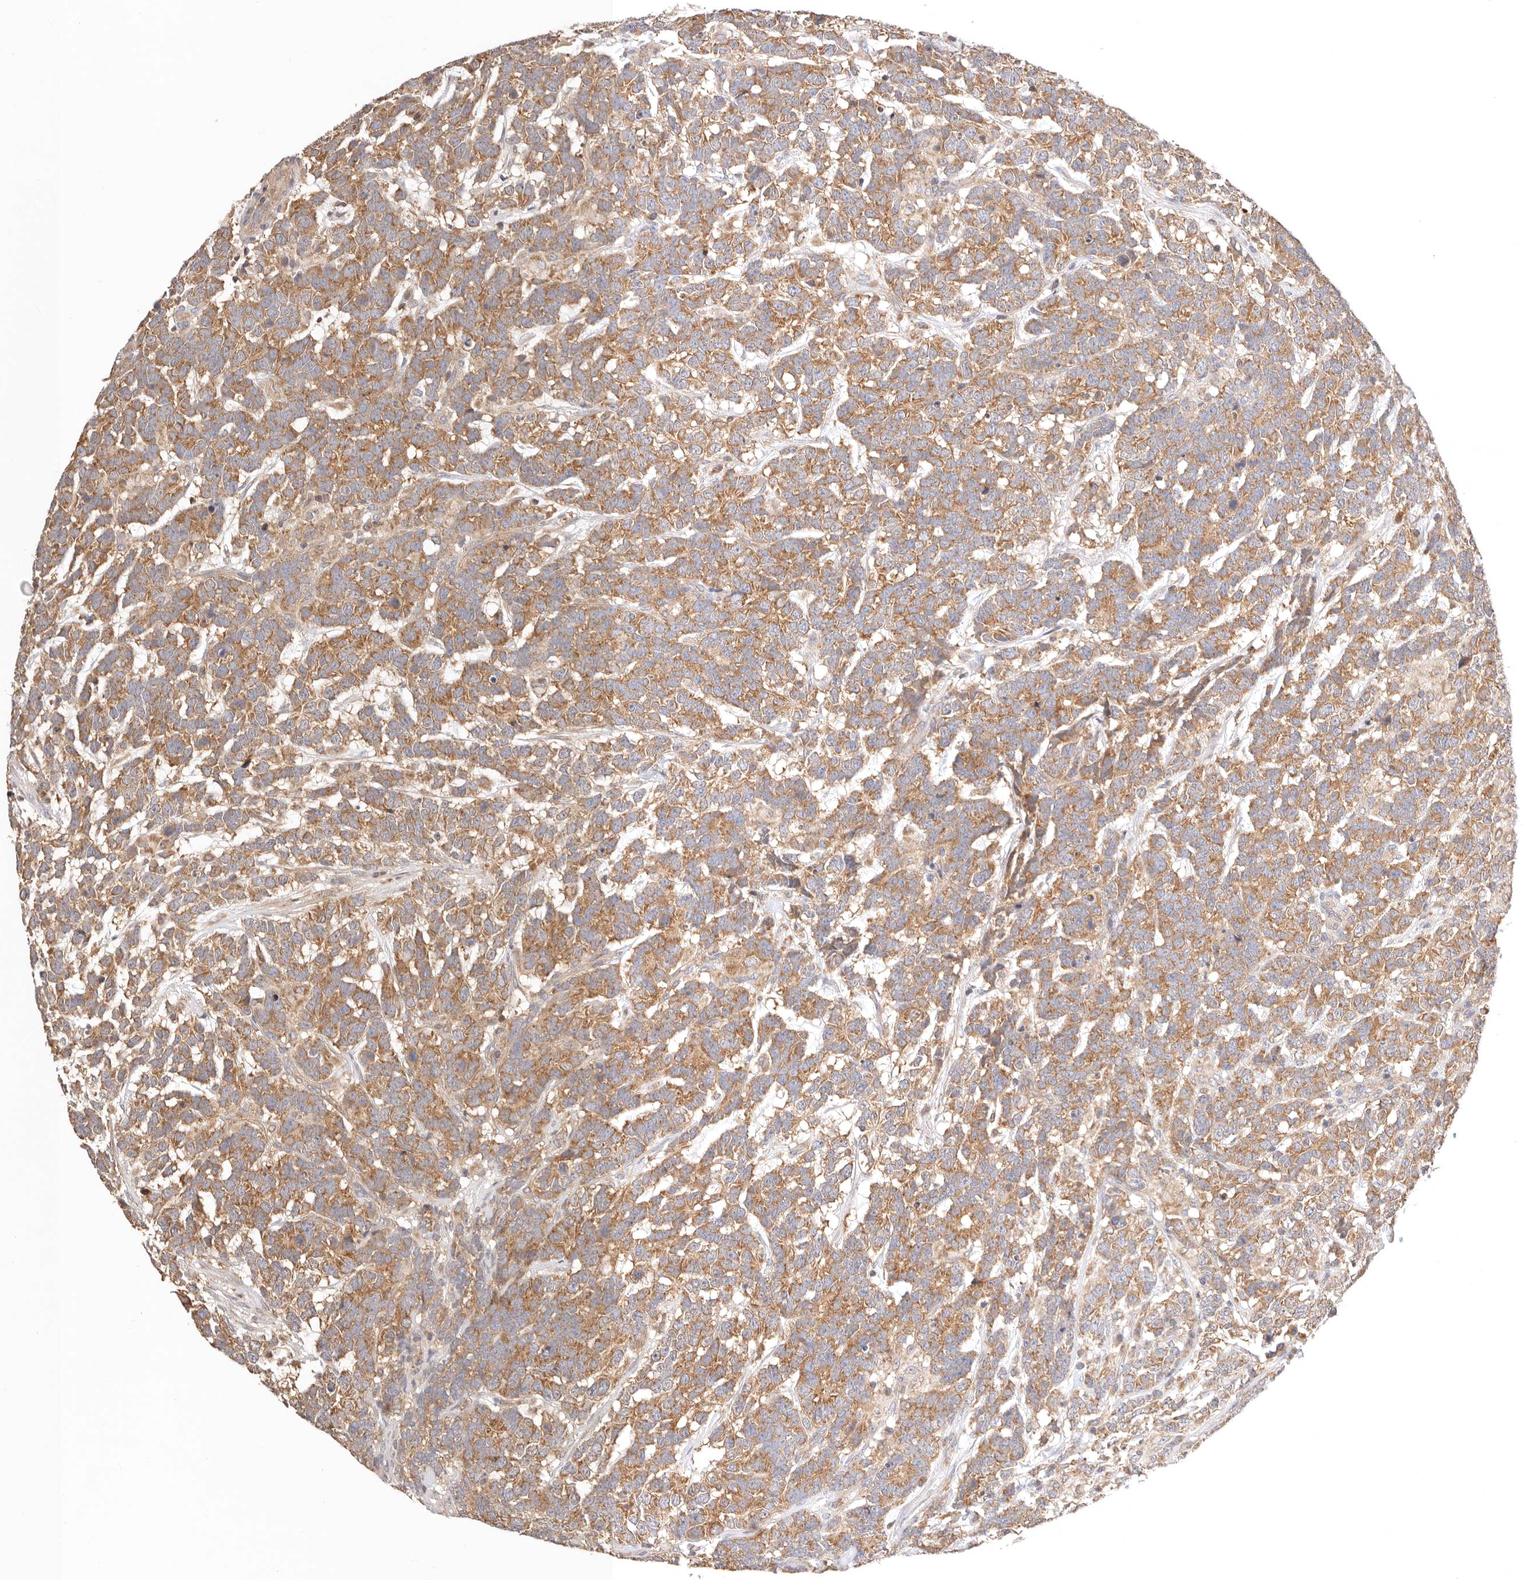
{"staining": {"intensity": "moderate", "quantity": ">75%", "location": "cytoplasmic/membranous"}, "tissue": "testis cancer", "cell_type": "Tumor cells", "image_type": "cancer", "snomed": [{"axis": "morphology", "description": "Carcinoma, Embryonal, NOS"}, {"axis": "topography", "description": "Testis"}], "caption": "Immunohistochemical staining of human testis cancer displays medium levels of moderate cytoplasmic/membranous expression in about >75% of tumor cells.", "gene": "KCMF1", "patient": {"sex": "male", "age": 26}}